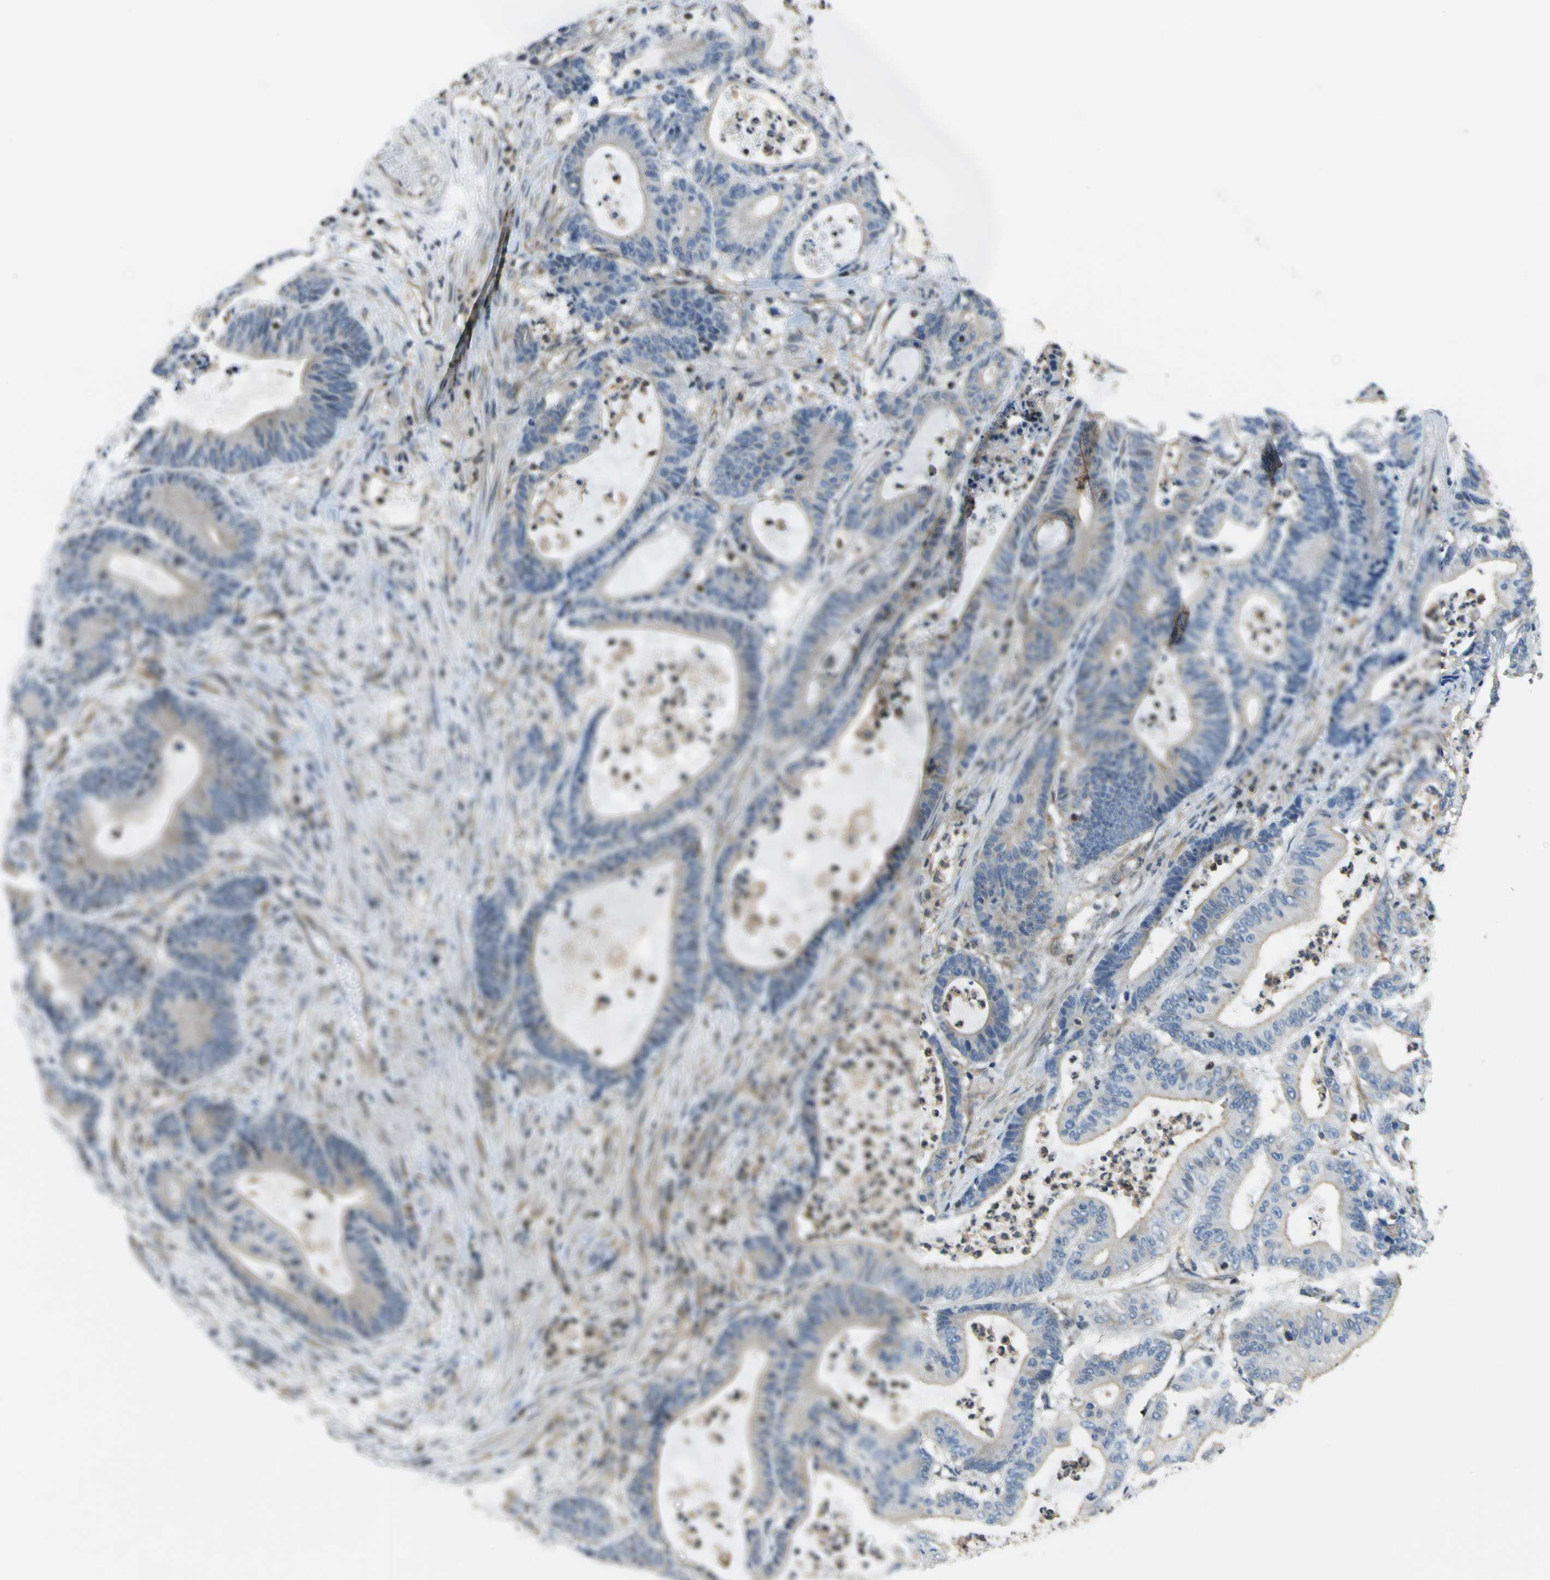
{"staining": {"intensity": "moderate", "quantity": "<25%", "location": "cytoplasmic/membranous"}, "tissue": "colorectal cancer", "cell_type": "Tumor cells", "image_type": "cancer", "snomed": [{"axis": "morphology", "description": "Adenocarcinoma, NOS"}, {"axis": "topography", "description": "Colon"}], "caption": "High-magnification brightfield microscopy of colorectal adenocarcinoma stained with DAB (brown) and counterstained with hematoxylin (blue). tumor cells exhibit moderate cytoplasmic/membranous positivity is appreciated in about<25% of cells. (IHC, brightfield microscopy, high magnification).", "gene": "ARPC3", "patient": {"sex": "female", "age": 84}}